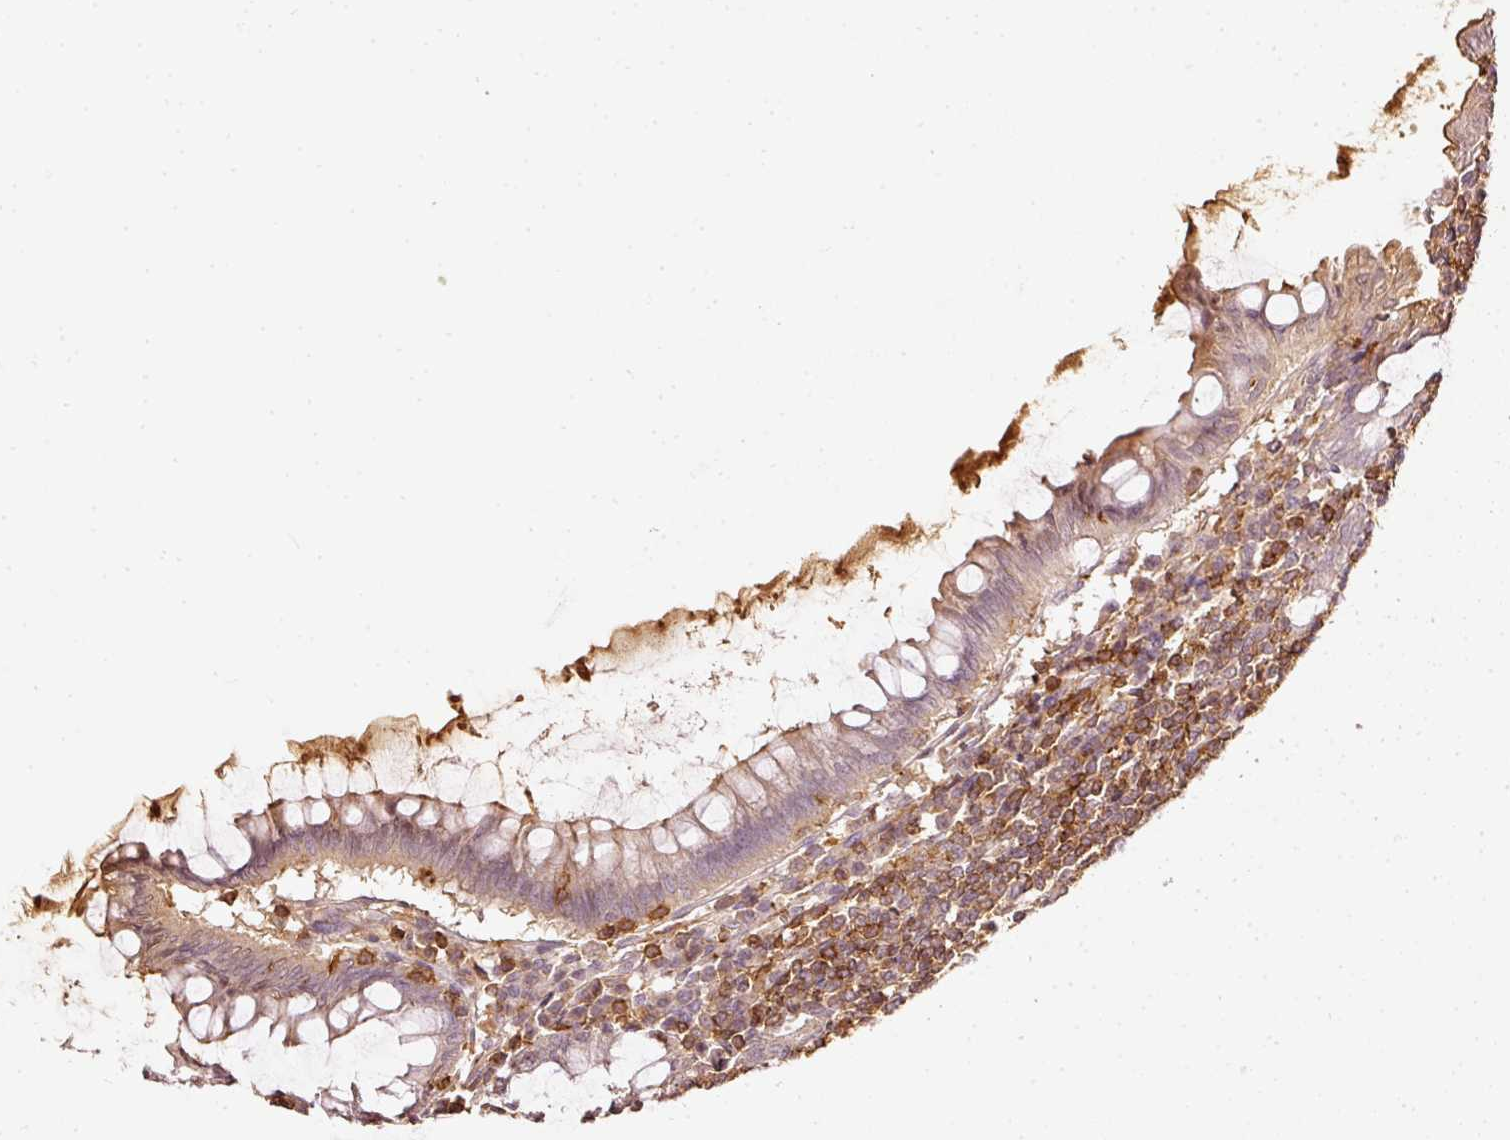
{"staining": {"intensity": "weak", "quantity": ">75%", "location": "cytoplasmic/membranous"}, "tissue": "appendix", "cell_type": "Glandular cells", "image_type": "normal", "snomed": [{"axis": "morphology", "description": "Normal tissue, NOS"}, {"axis": "topography", "description": "Appendix"}], "caption": "High-power microscopy captured an immunohistochemistry histopathology image of benign appendix, revealing weak cytoplasmic/membranous staining in about >75% of glandular cells. Using DAB (3,3'-diaminobenzidine) (brown) and hematoxylin (blue) stains, captured at high magnification using brightfield microscopy.", "gene": "EVL", "patient": {"sex": "male", "age": 83}}